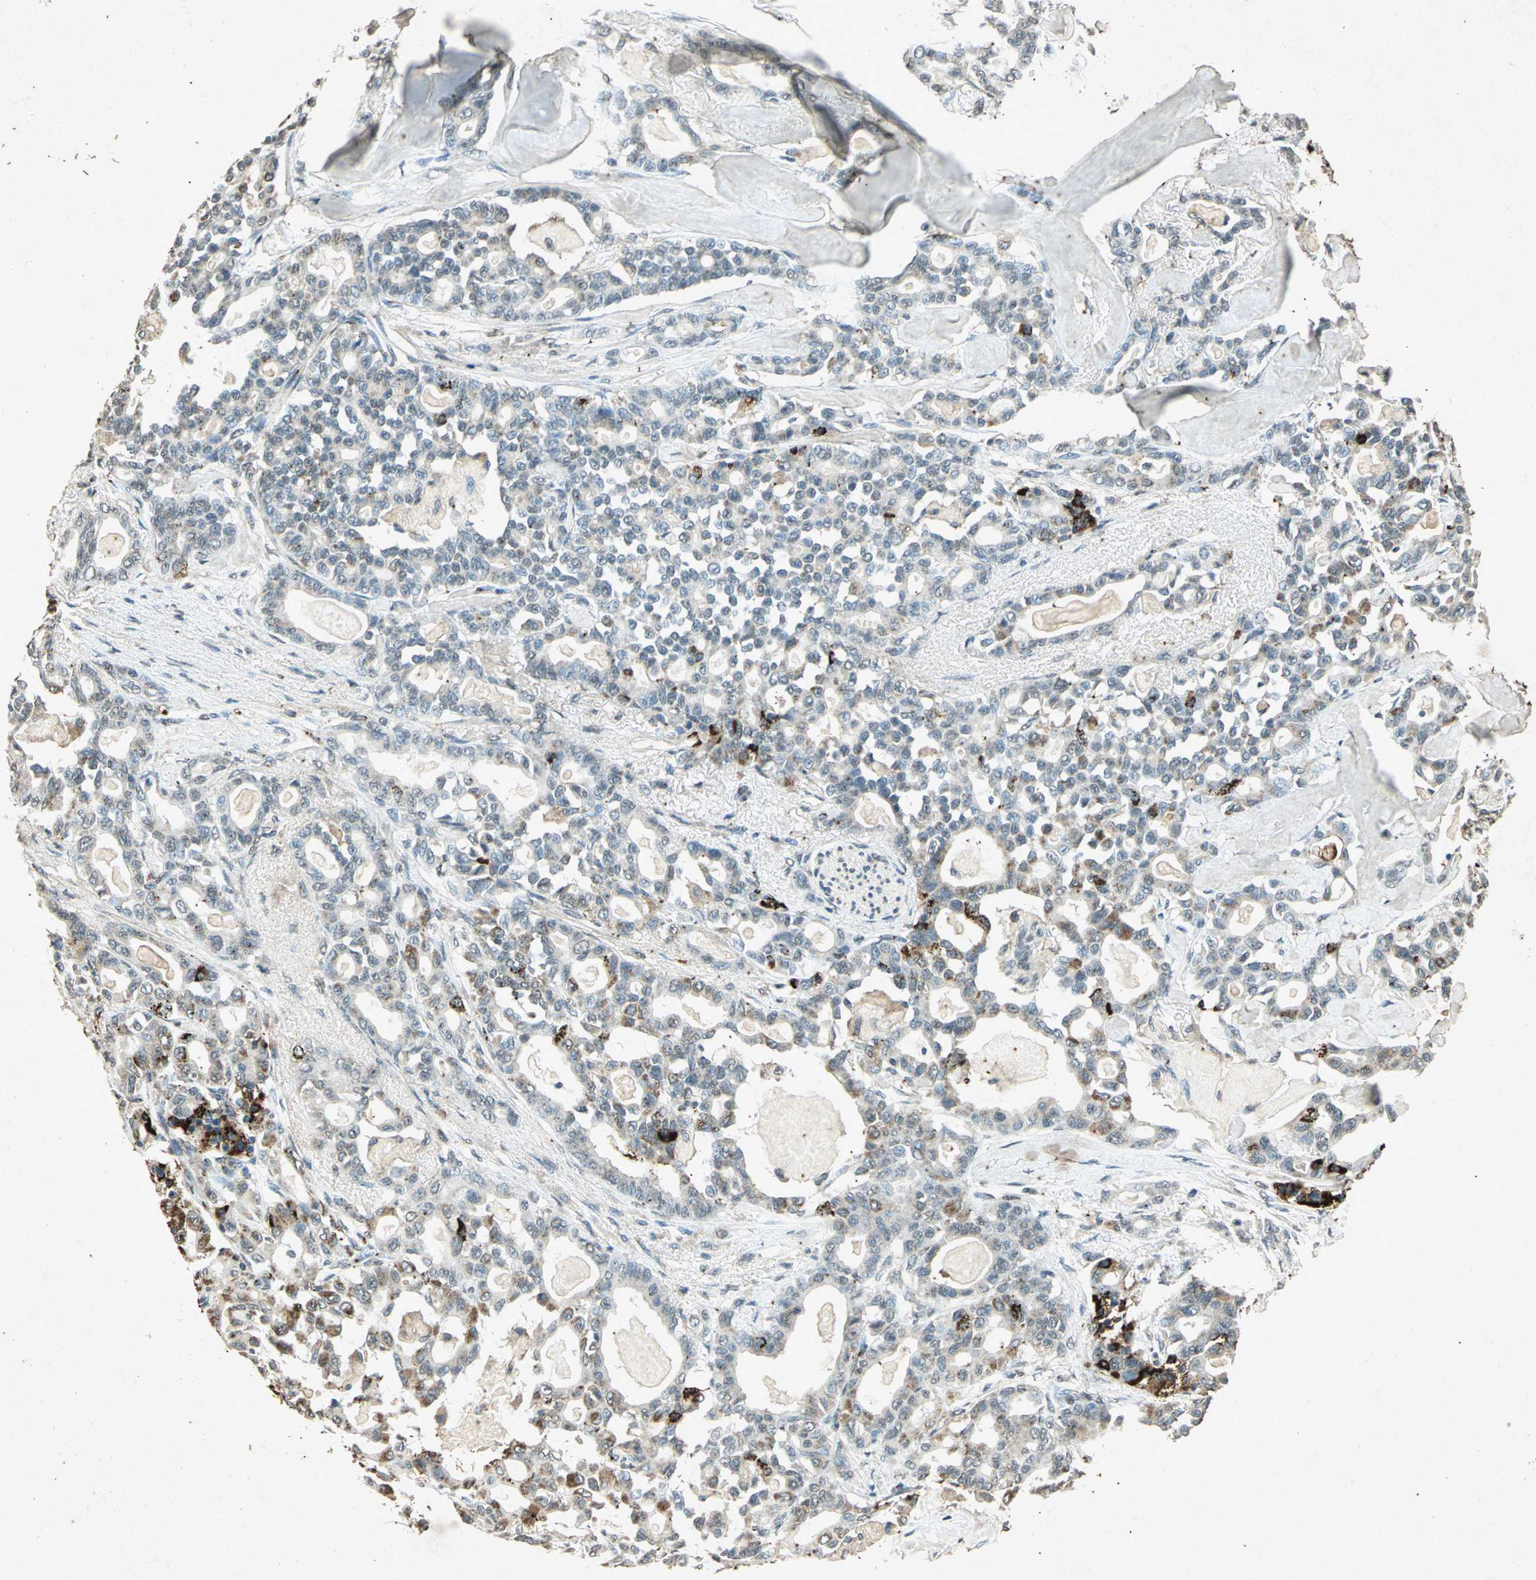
{"staining": {"intensity": "moderate", "quantity": "25%-75%", "location": "cytoplasmic/membranous"}, "tissue": "pancreatic cancer", "cell_type": "Tumor cells", "image_type": "cancer", "snomed": [{"axis": "morphology", "description": "Adenocarcinoma, NOS"}, {"axis": "topography", "description": "Pancreas"}], "caption": "Brown immunohistochemical staining in pancreatic cancer (adenocarcinoma) displays moderate cytoplasmic/membranous positivity in approximately 25%-75% of tumor cells. The protein is stained brown, and the nuclei are stained in blue (DAB IHC with brightfield microscopy, high magnification).", "gene": "PSEN1", "patient": {"sex": "male", "age": 63}}